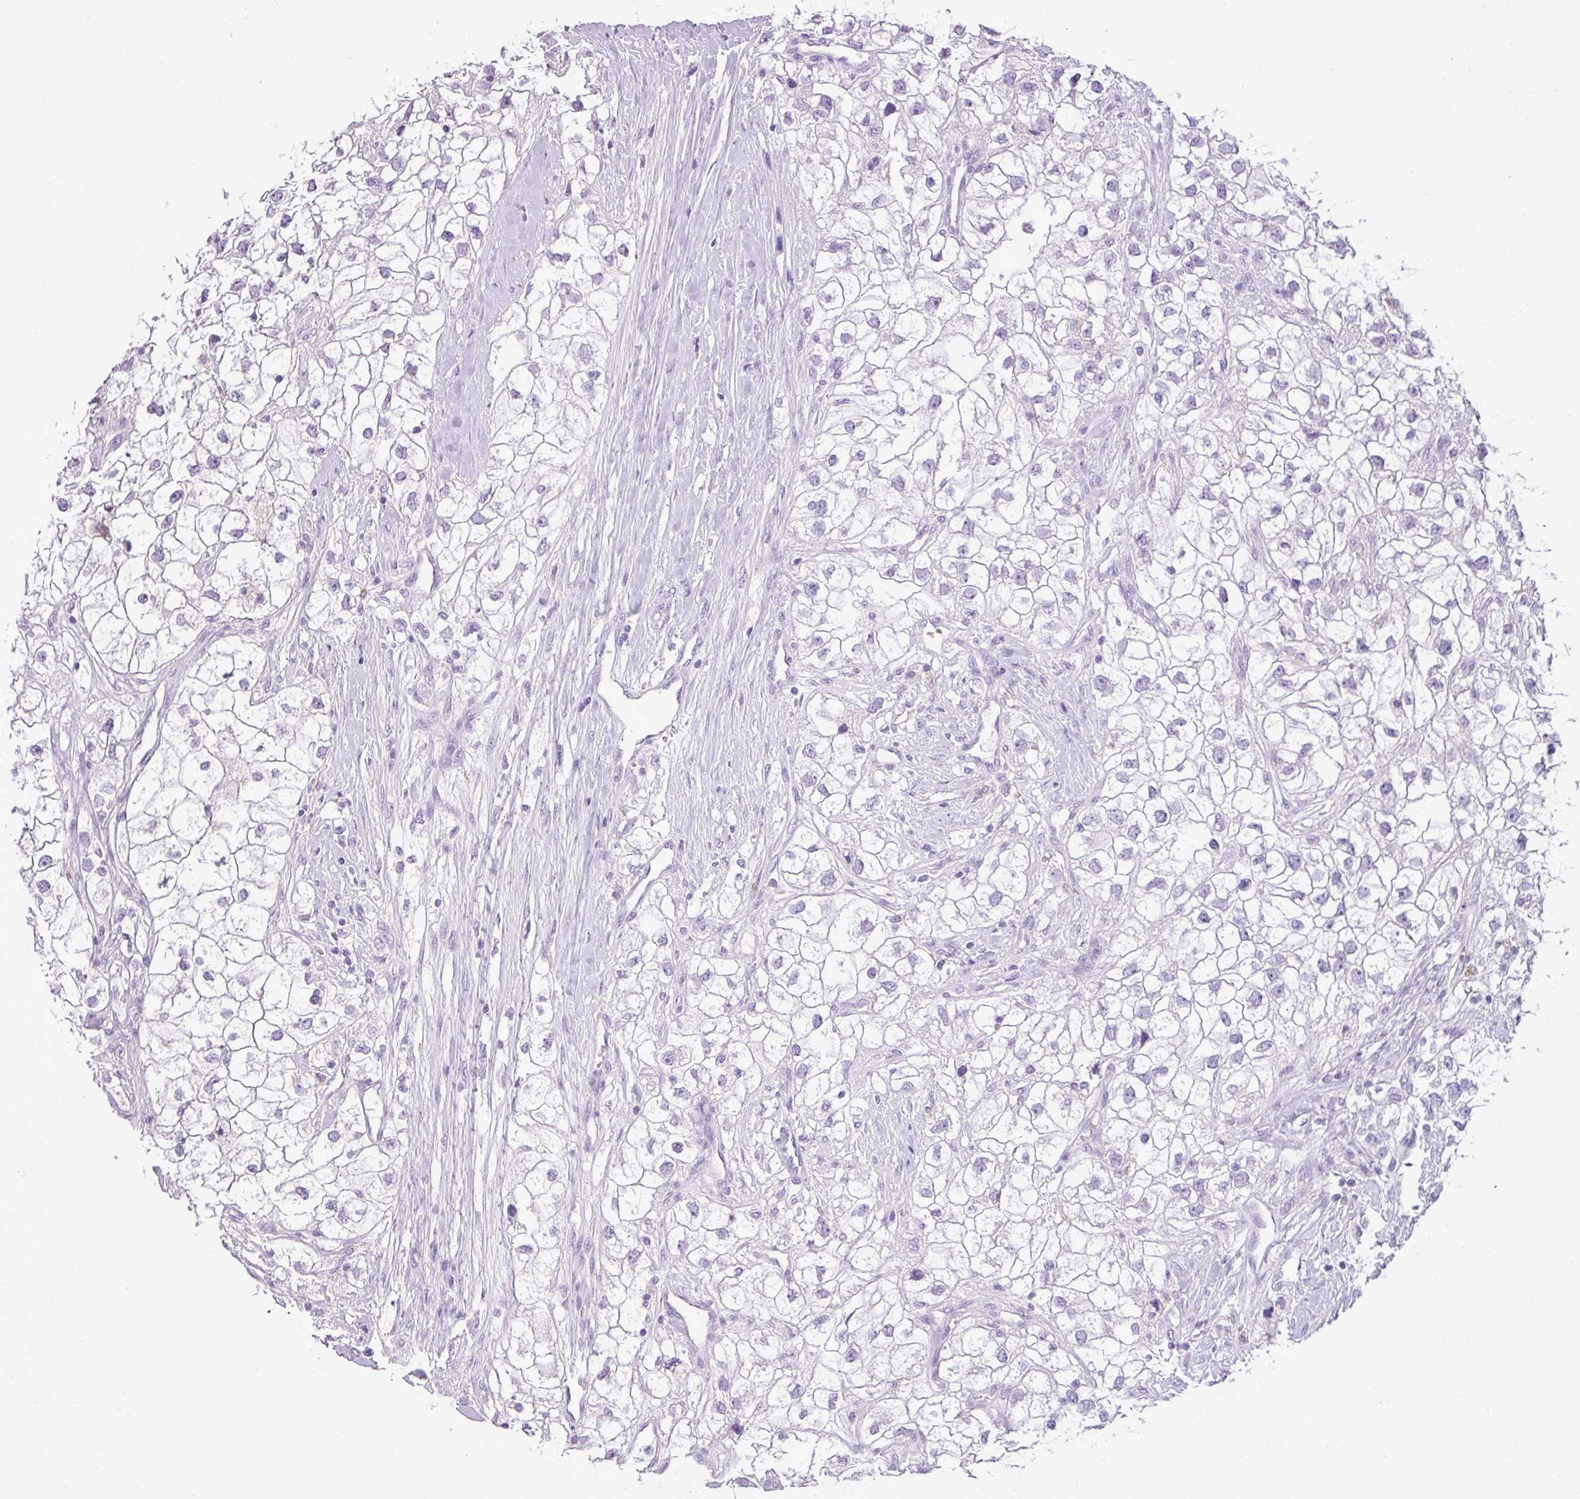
{"staining": {"intensity": "negative", "quantity": "none", "location": "none"}, "tissue": "renal cancer", "cell_type": "Tumor cells", "image_type": "cancer", "snomed": [{"axis": "morphology", "description": "Adenocarcinoma, NOS"}, {"axis": "topography", "description": "Kidney"}], "caption": "Adenocarcinoma (renal) was stained to show a protein in brown. There is no significant staining in tumor cells.", "gene": "RBMXL2", "patient": {"sex": "male", "age": 59}}